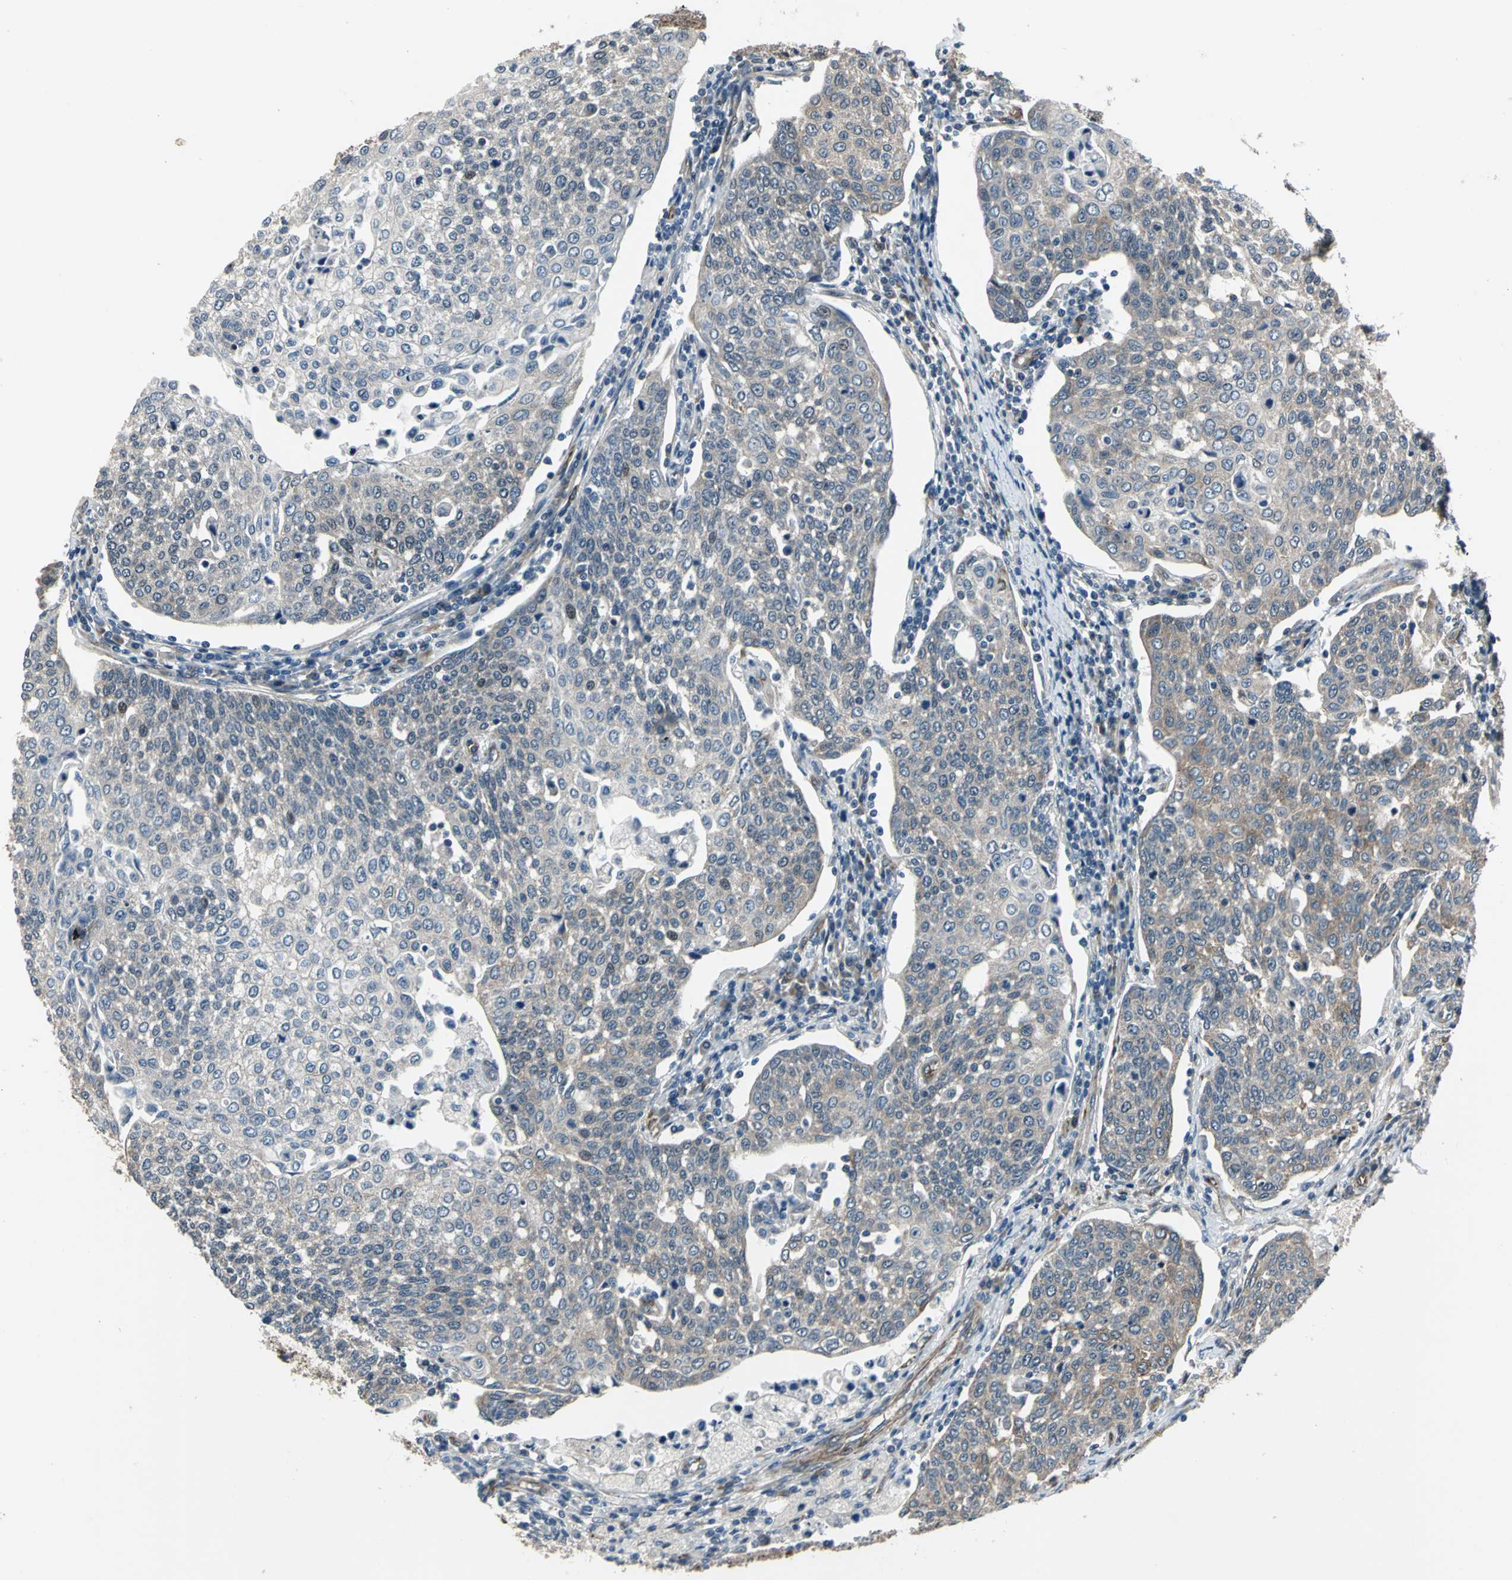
{"staining": {"intensity": "moderate", "quantity": "25%-75%", "location": "cytoplasmic/membranous"}, "tissue": "cervical cancer", "cell_type": "Tumor cells", "image_type": "cancer", "snomed": [{"axis": "morphology", "description": "Squamous cell carcinoma, NOS"}, {"axis": "topography", "description": "Cervix"}], "caption": "Tumor cells exhibit medium levels of moderate cytoplasmic/membranous expression in about 25%-75% of cells in human cervical squamous cell carcinoma.", "gene": "EXD2", "patient": {"sex": "female", "age": 34}}